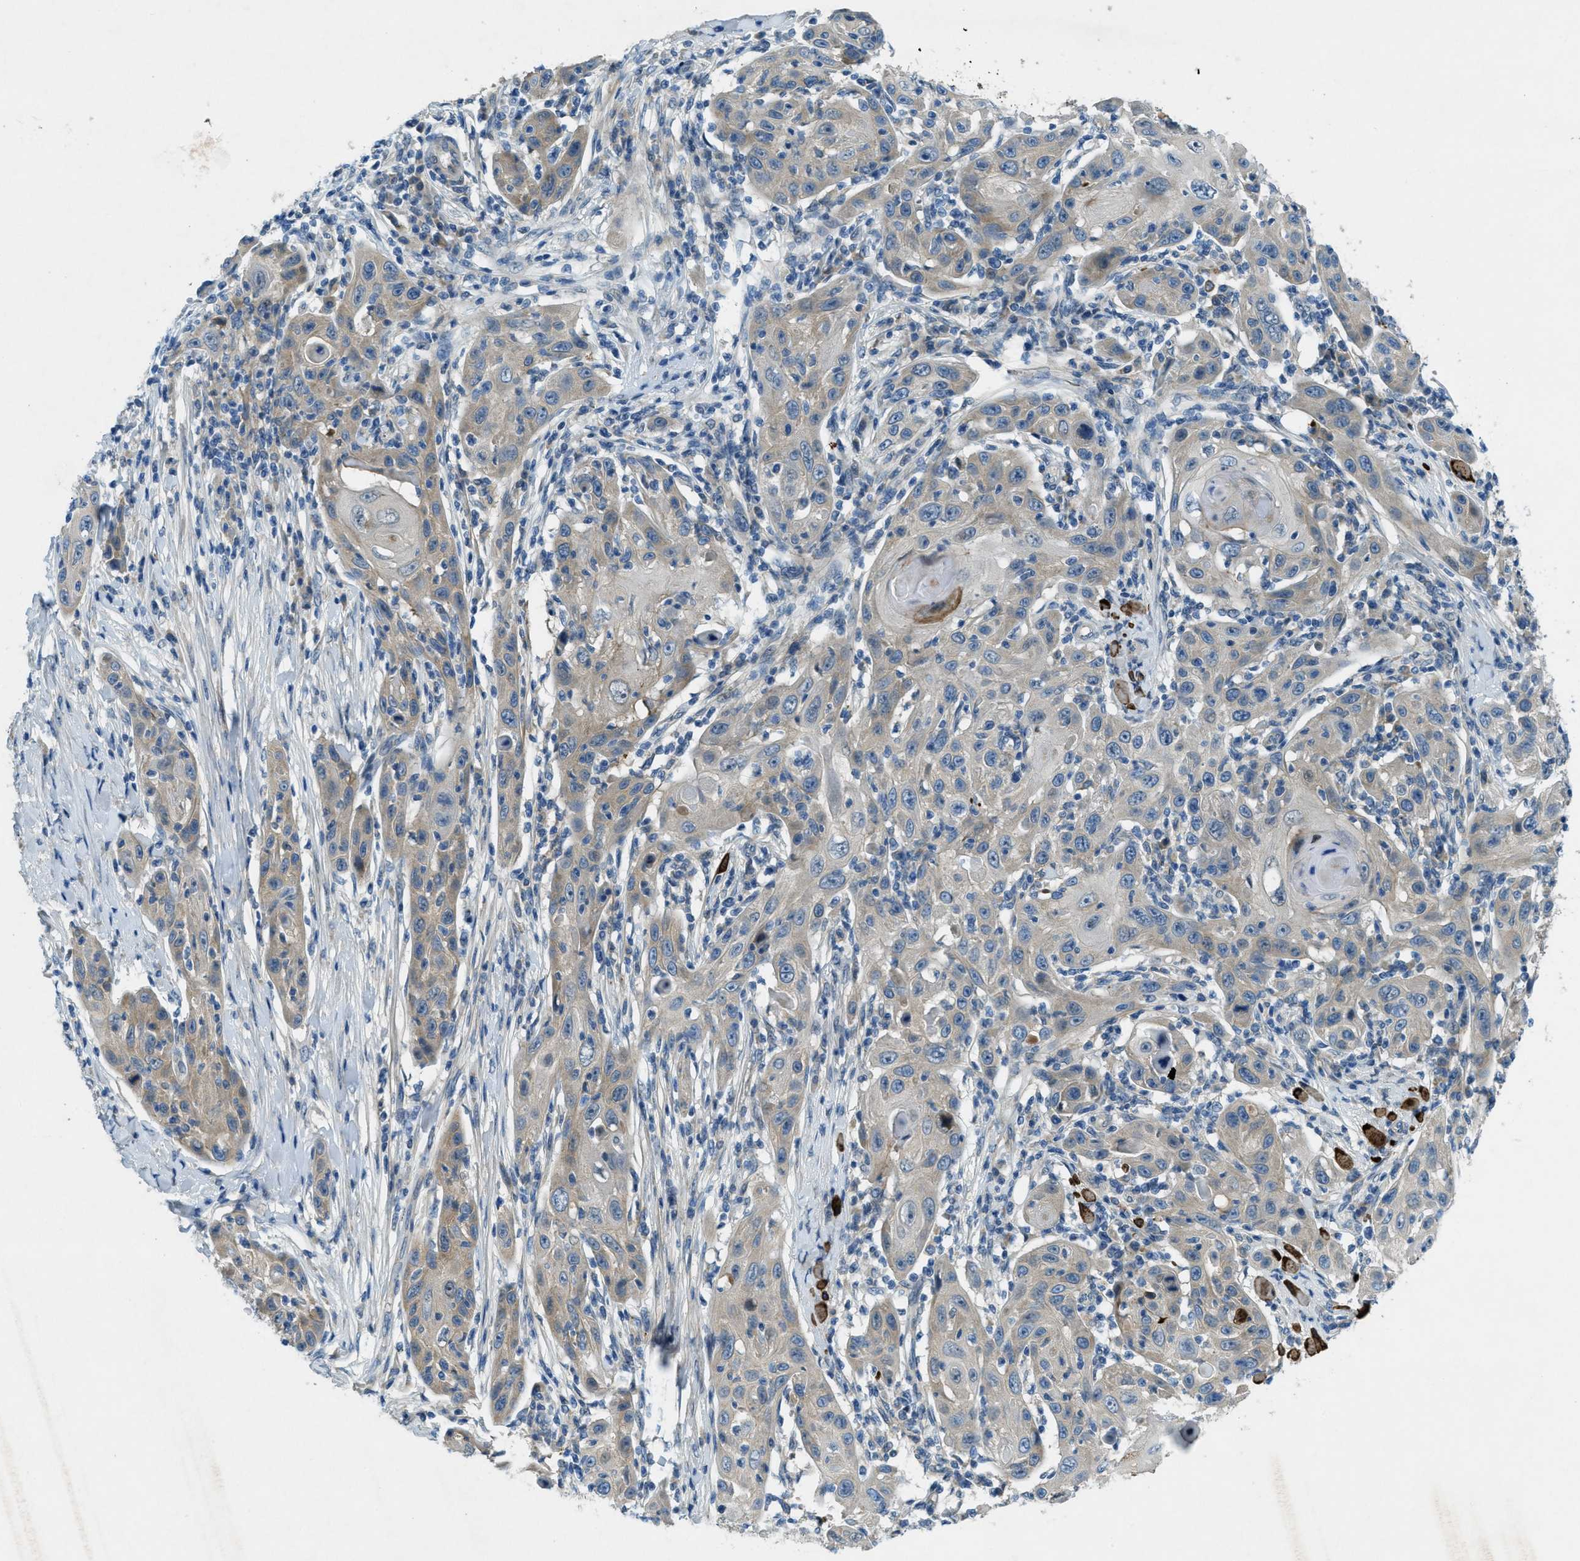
{"staining": {"intensity": "weak", "quantity": "25%-75%", "location": "cytoplasmic/membranous"}, "tissue": "skin cancer", "cell_type": "Tumor cells", "image_type": "cancer", "snomed": [{"axis": "morphology", "description": "Squamous cell carcinoma, NOS"}, {"axis": "topography", "description": "Skin"}], "caption": "This photomicrograph demonstrates immunohistochemistry staining of skin squamous cell carcinoma, with low weak cytoplasmic/membranous positivity in about 25%-75% of tumor cells.", "gene": "SNX14", "patient": {"sex": "female", "age": 88}}